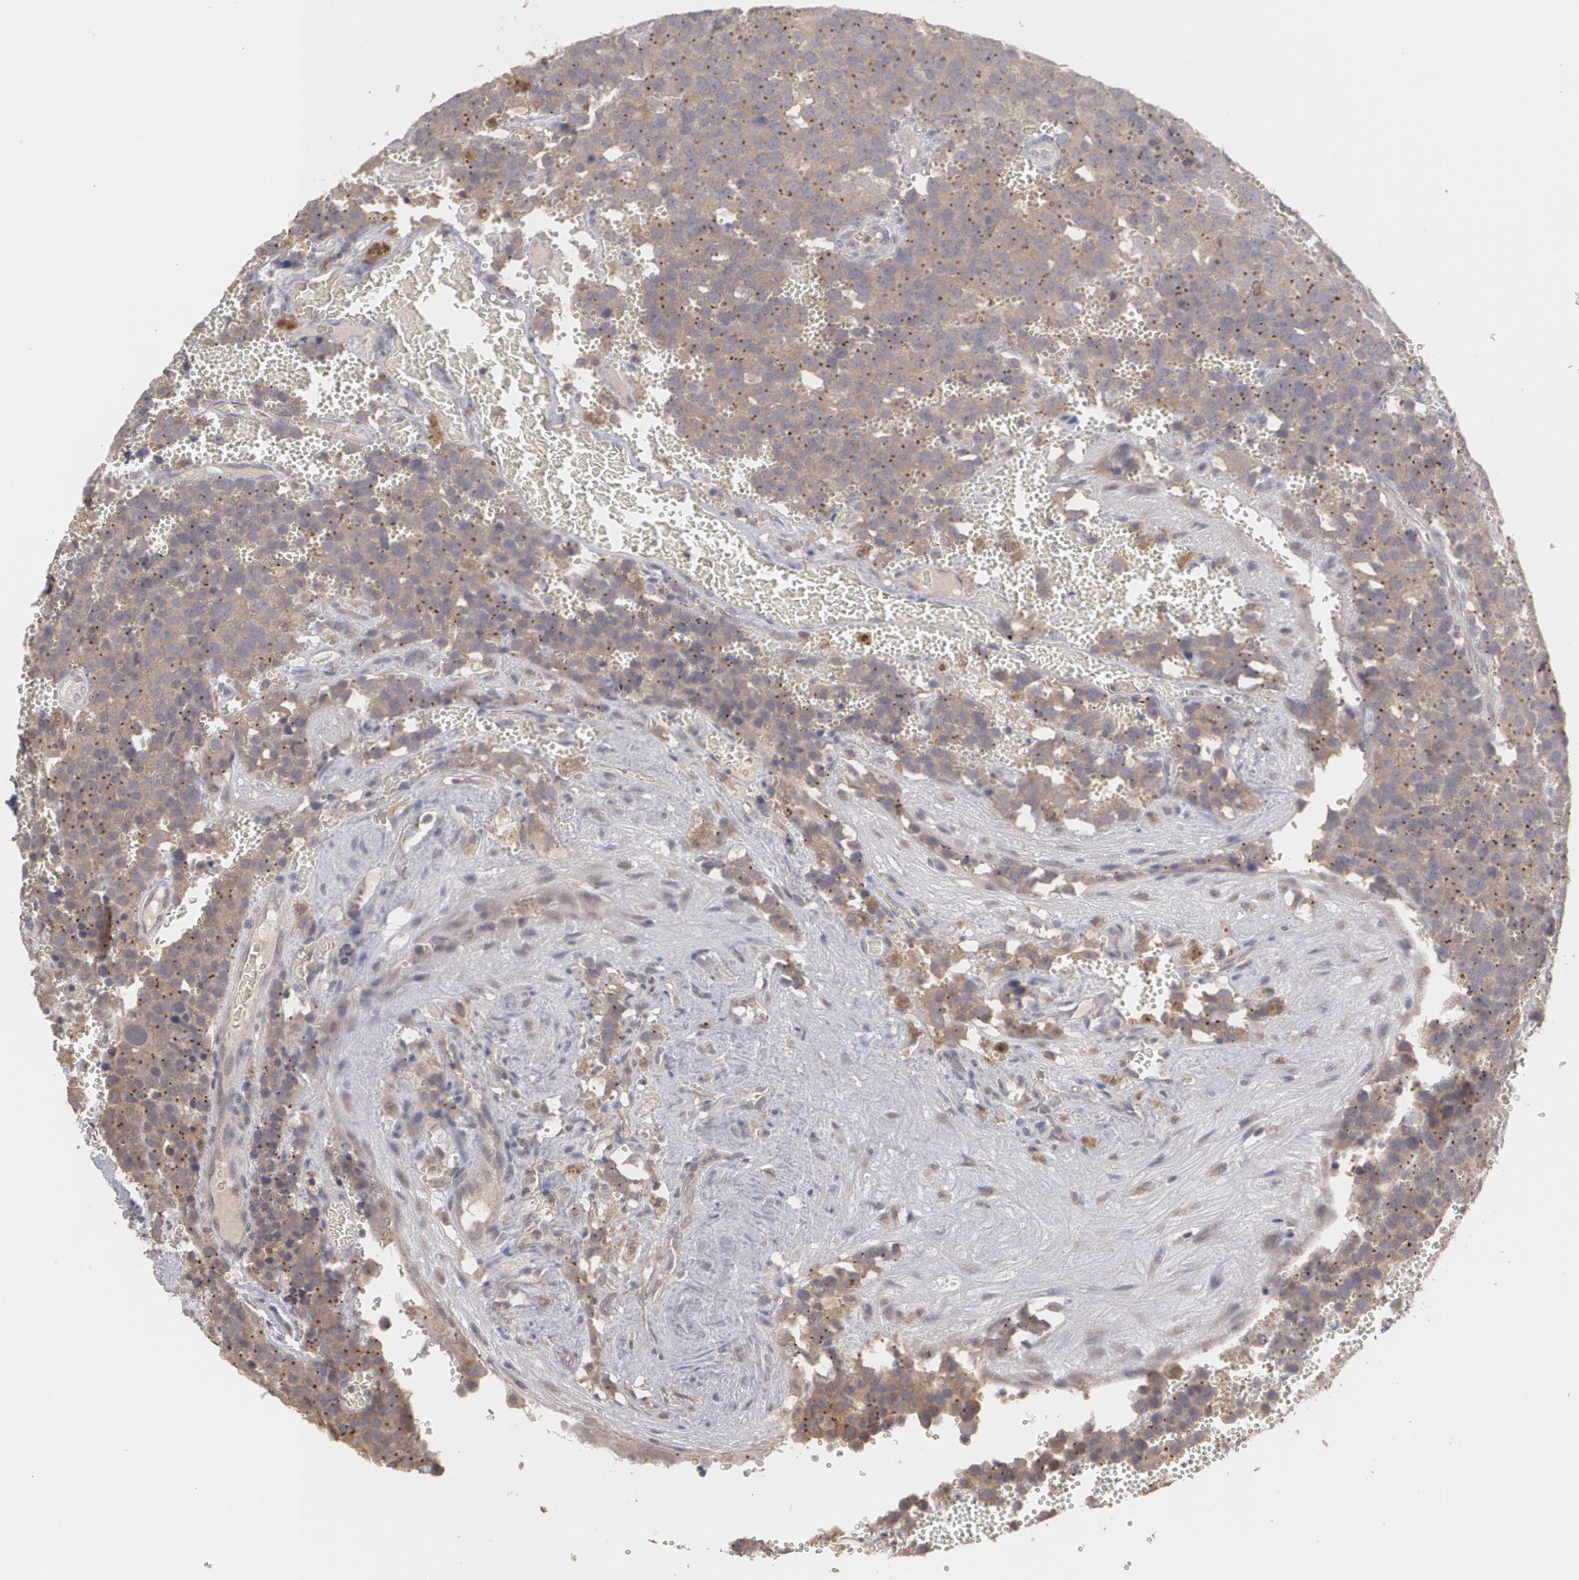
{"staining": {"intensity": "moderate", "quantity": ">75%", "location": "cytoplasmic/membranous"}, "tissue": "testis cancer", "cell_type": "Tumor cells", "image_type": "cancer", "snomed": [{"axis": "morphology", "description": "Seminoma, NOS"}, {"axis": "topography", "description": "Testis"}], "caption": "IHC photomicrograph of testis cancer (seminoma) stained for a protein (brown), which reveals medium levels of moderate cytoplasmic/membranous staining in approximately >75% of tumor cells.", "gene": "ARF6", "patient": {"sex": "male", "age": 71}}